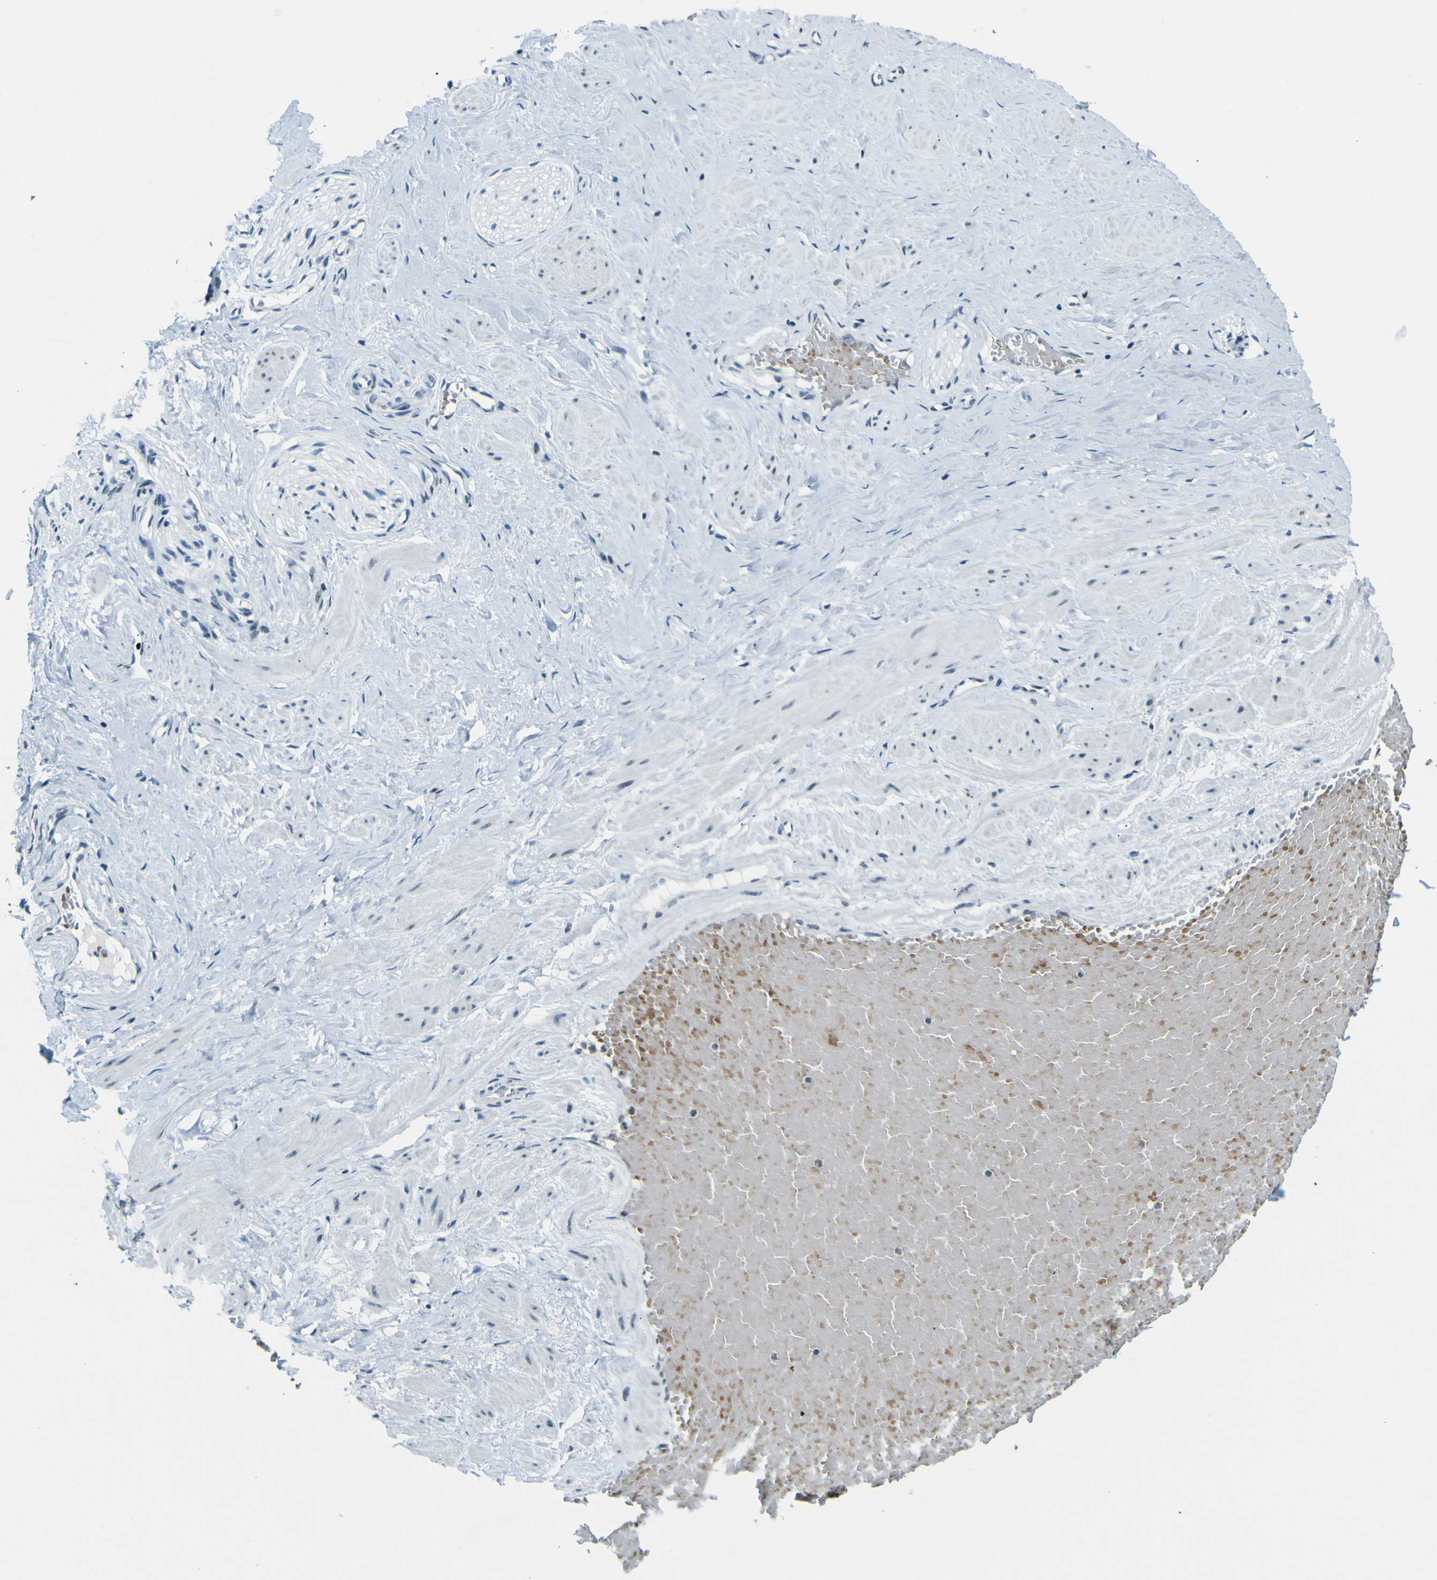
{"staining": {"intensity": "negative", "quantity": "none", "location": "none"}, "tissue": "adipose tissue", "cell_type": "Adipocytes", "image_type": "normal", "snomed": [{"axis": "morphology", "description": "Normal tissue, NOS"}, {"axis": "topography", "description": "Soft tissue"}, {"axis": "topography", "description": "Vascular tissue"}], "caption": "An immunohistochemistry histopathology image of benign adipose tissue is shown. There is no staining in adipocytes of adipose tissue. (DAB IHC with hematoxylin counter stain).", "gene": "CEBPG", "patient": {"sex": "female", "age": 35}}